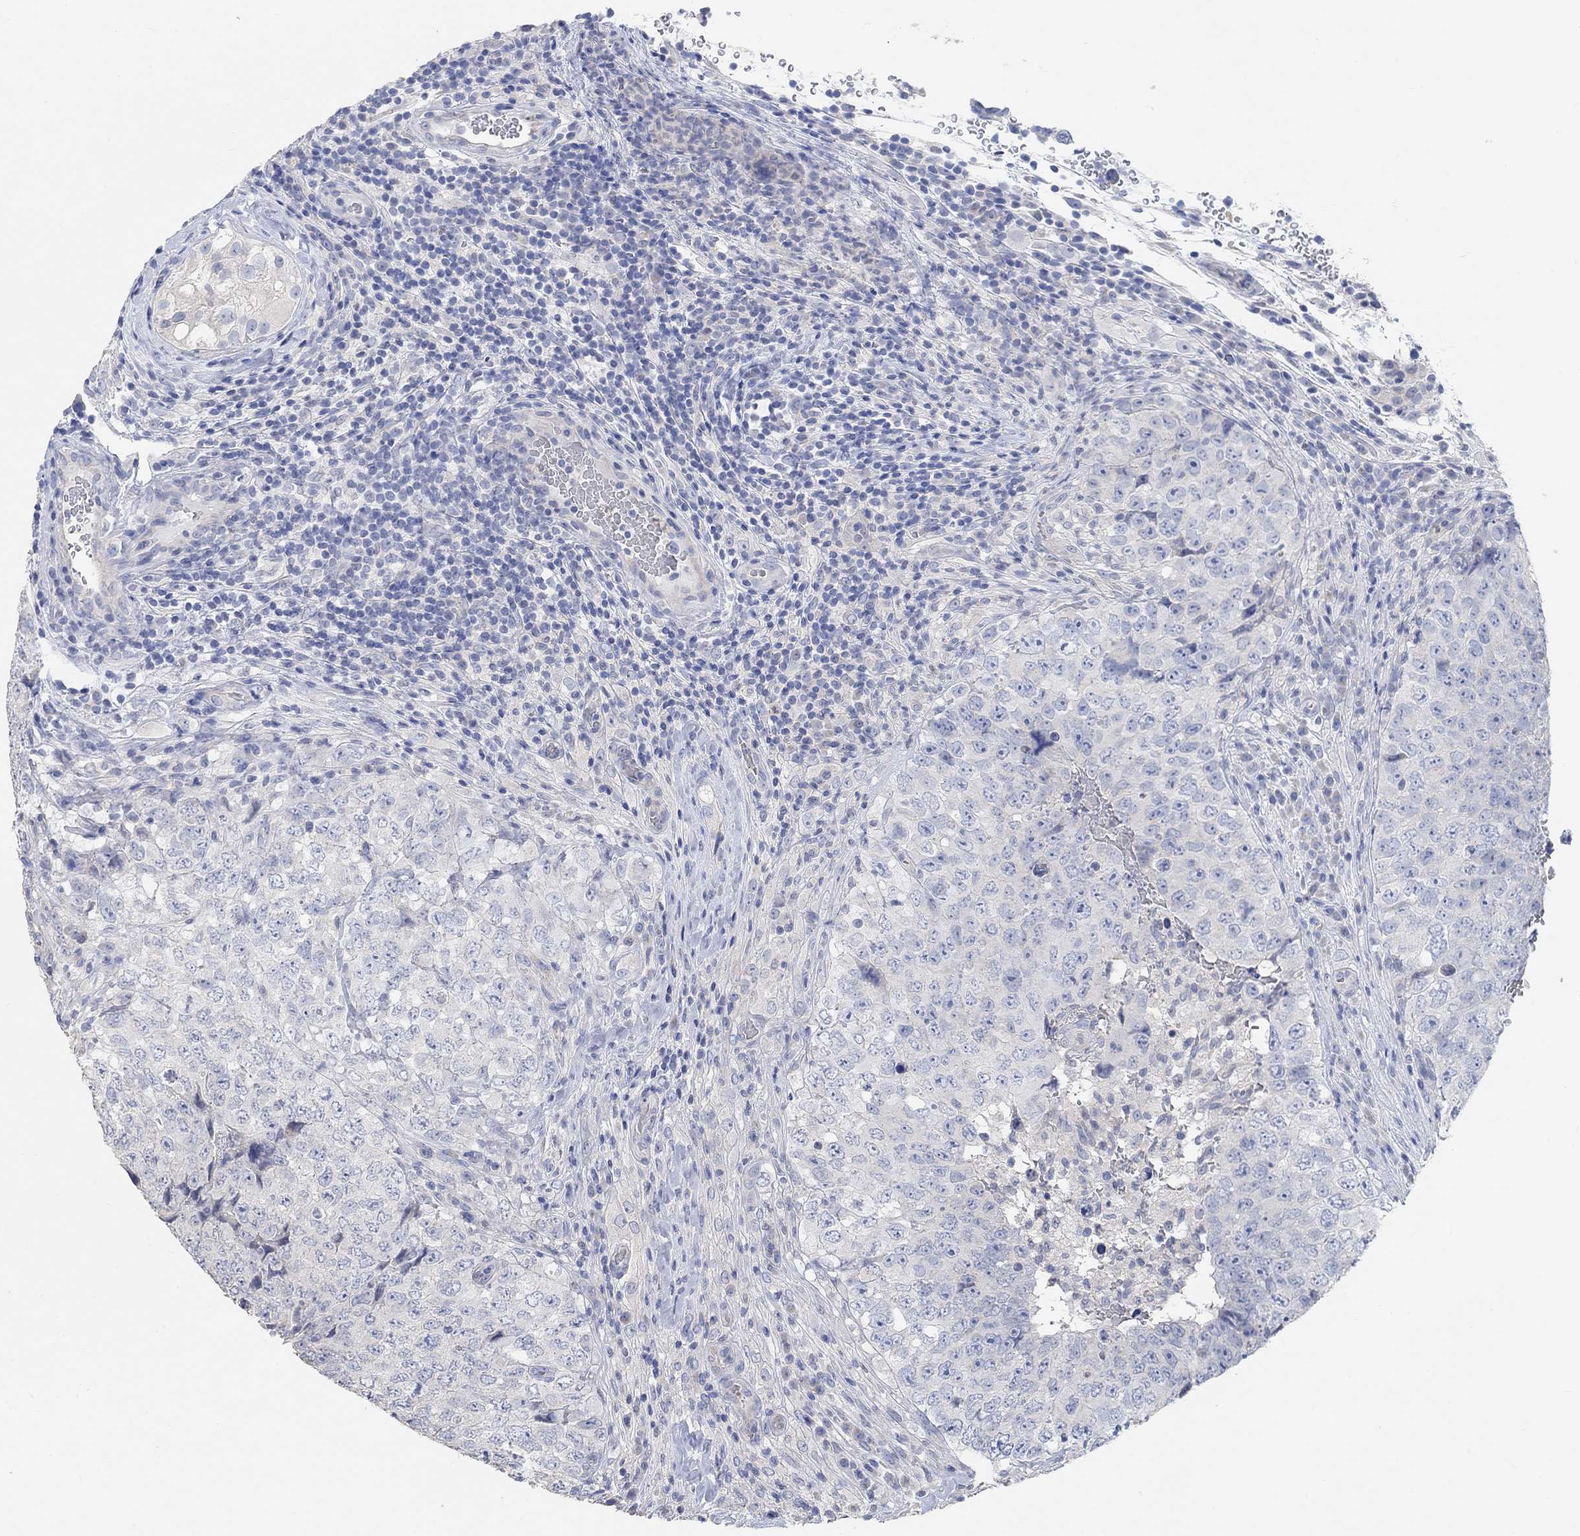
{"staining": {"intensity": "negative", "quantity": "none", "location": "none"}, "tissue": "testis cancer", "cell_type": "Tumor cells", "image_type": "cancer", "snomed": [{"axis": "morphology", "description": "Seminoma, NOS"}, {"axis": "topography", "description": "Testis"}], "caption": "Immunohistochemistry (IHC) histopathology image of human seminoma (testis) stained for a protein (brown), which displays no staining in tumor cells. (Brightfield microscopy of DAB immunohistochemistry at high magnification).", "gene": "NLRP14", "patient": {"sex": "male", "age": 34}}